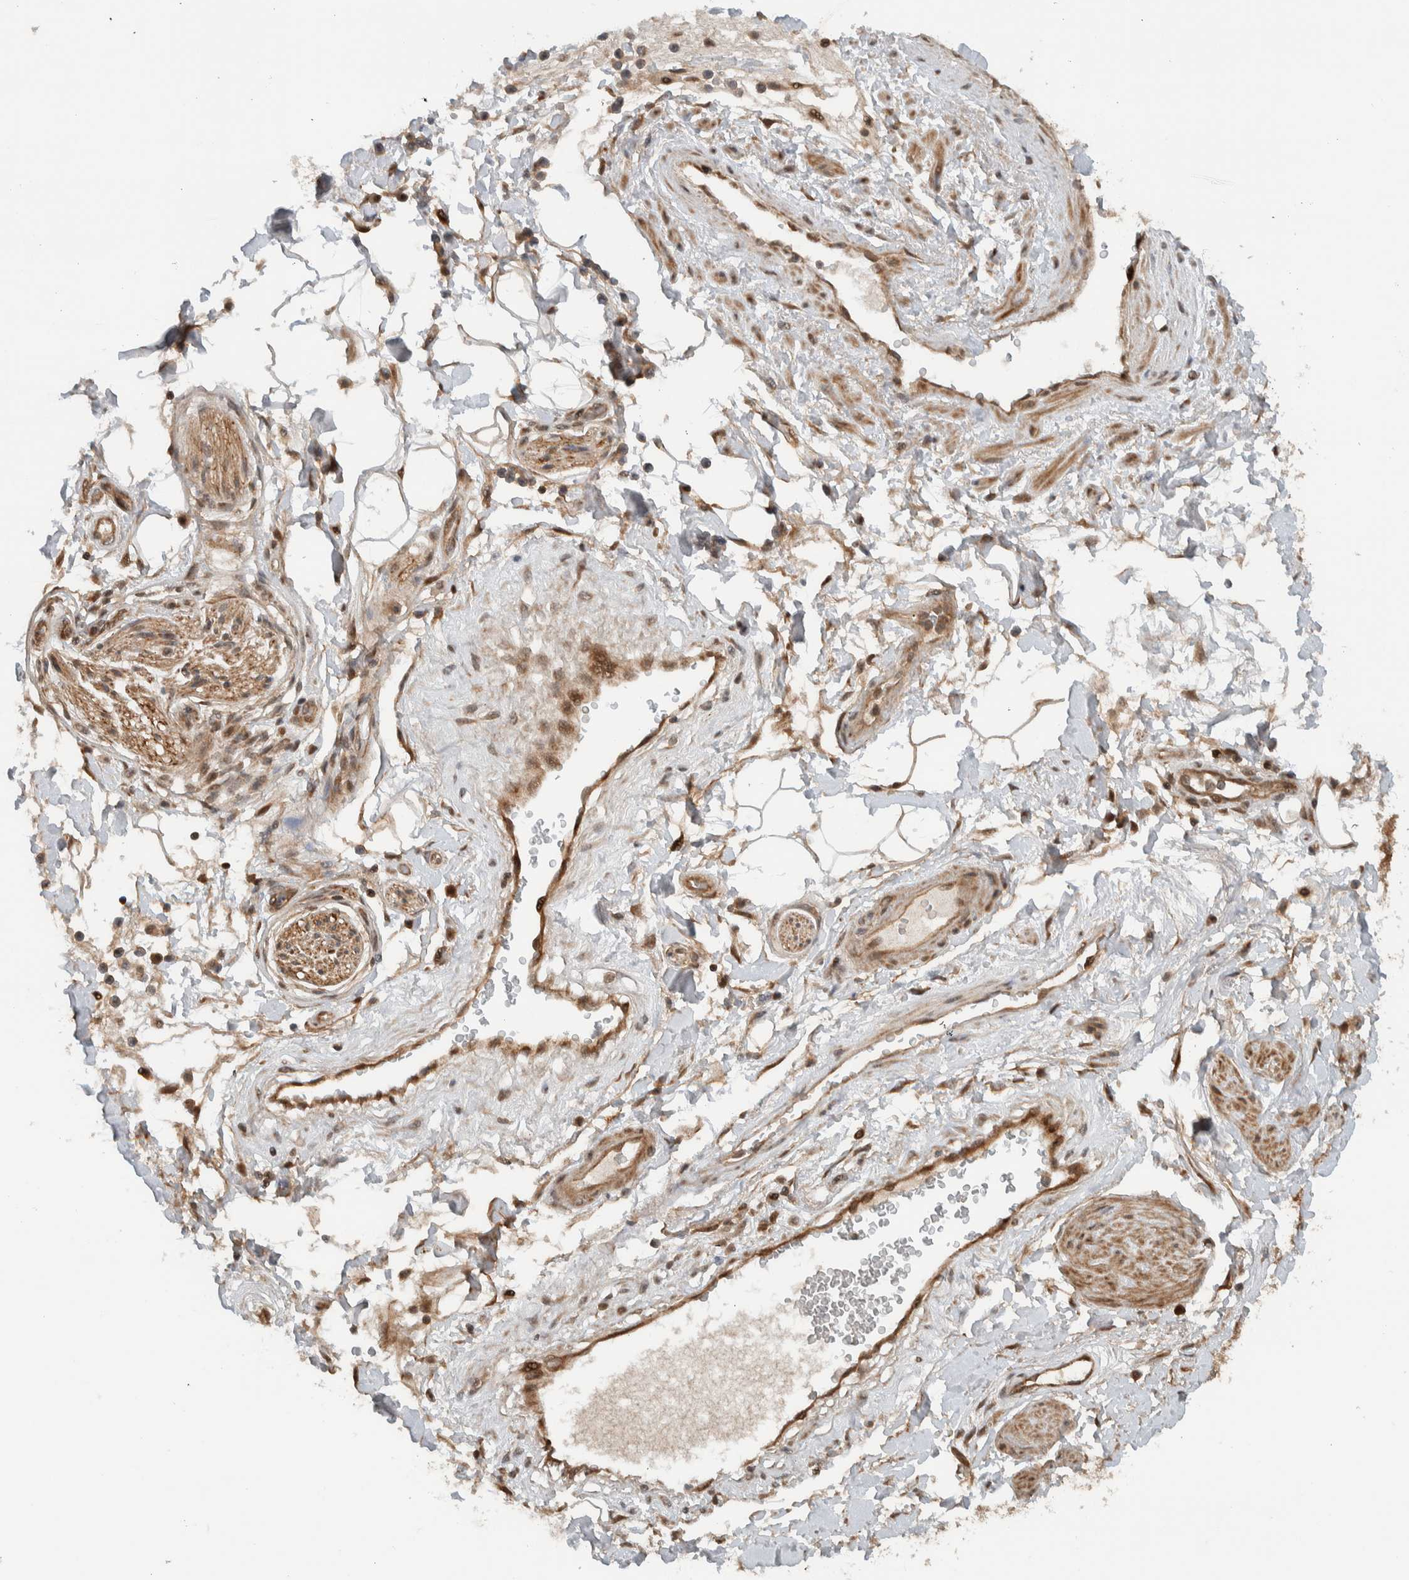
{"staining": {"intensity": "negative", "quantity": "none", "location": "none"}, "tissue": "adipose tissue", "cell_type": "Adipocytes", "image_type": "normal", "snomed": [{"axis": "morphology", "description": "Normal tissue, NOS"}, {"axis": "topography", "description": "Soft tissue"}, {"axis": "topography", "description": "Peripheral nerve tissue"}], "caption": "Human adipose tissue stained for a protein using IHC displays no positivity in adipocytes.", "gene": "KLHL6", "patient": {"sex": "female", "age": 71}}